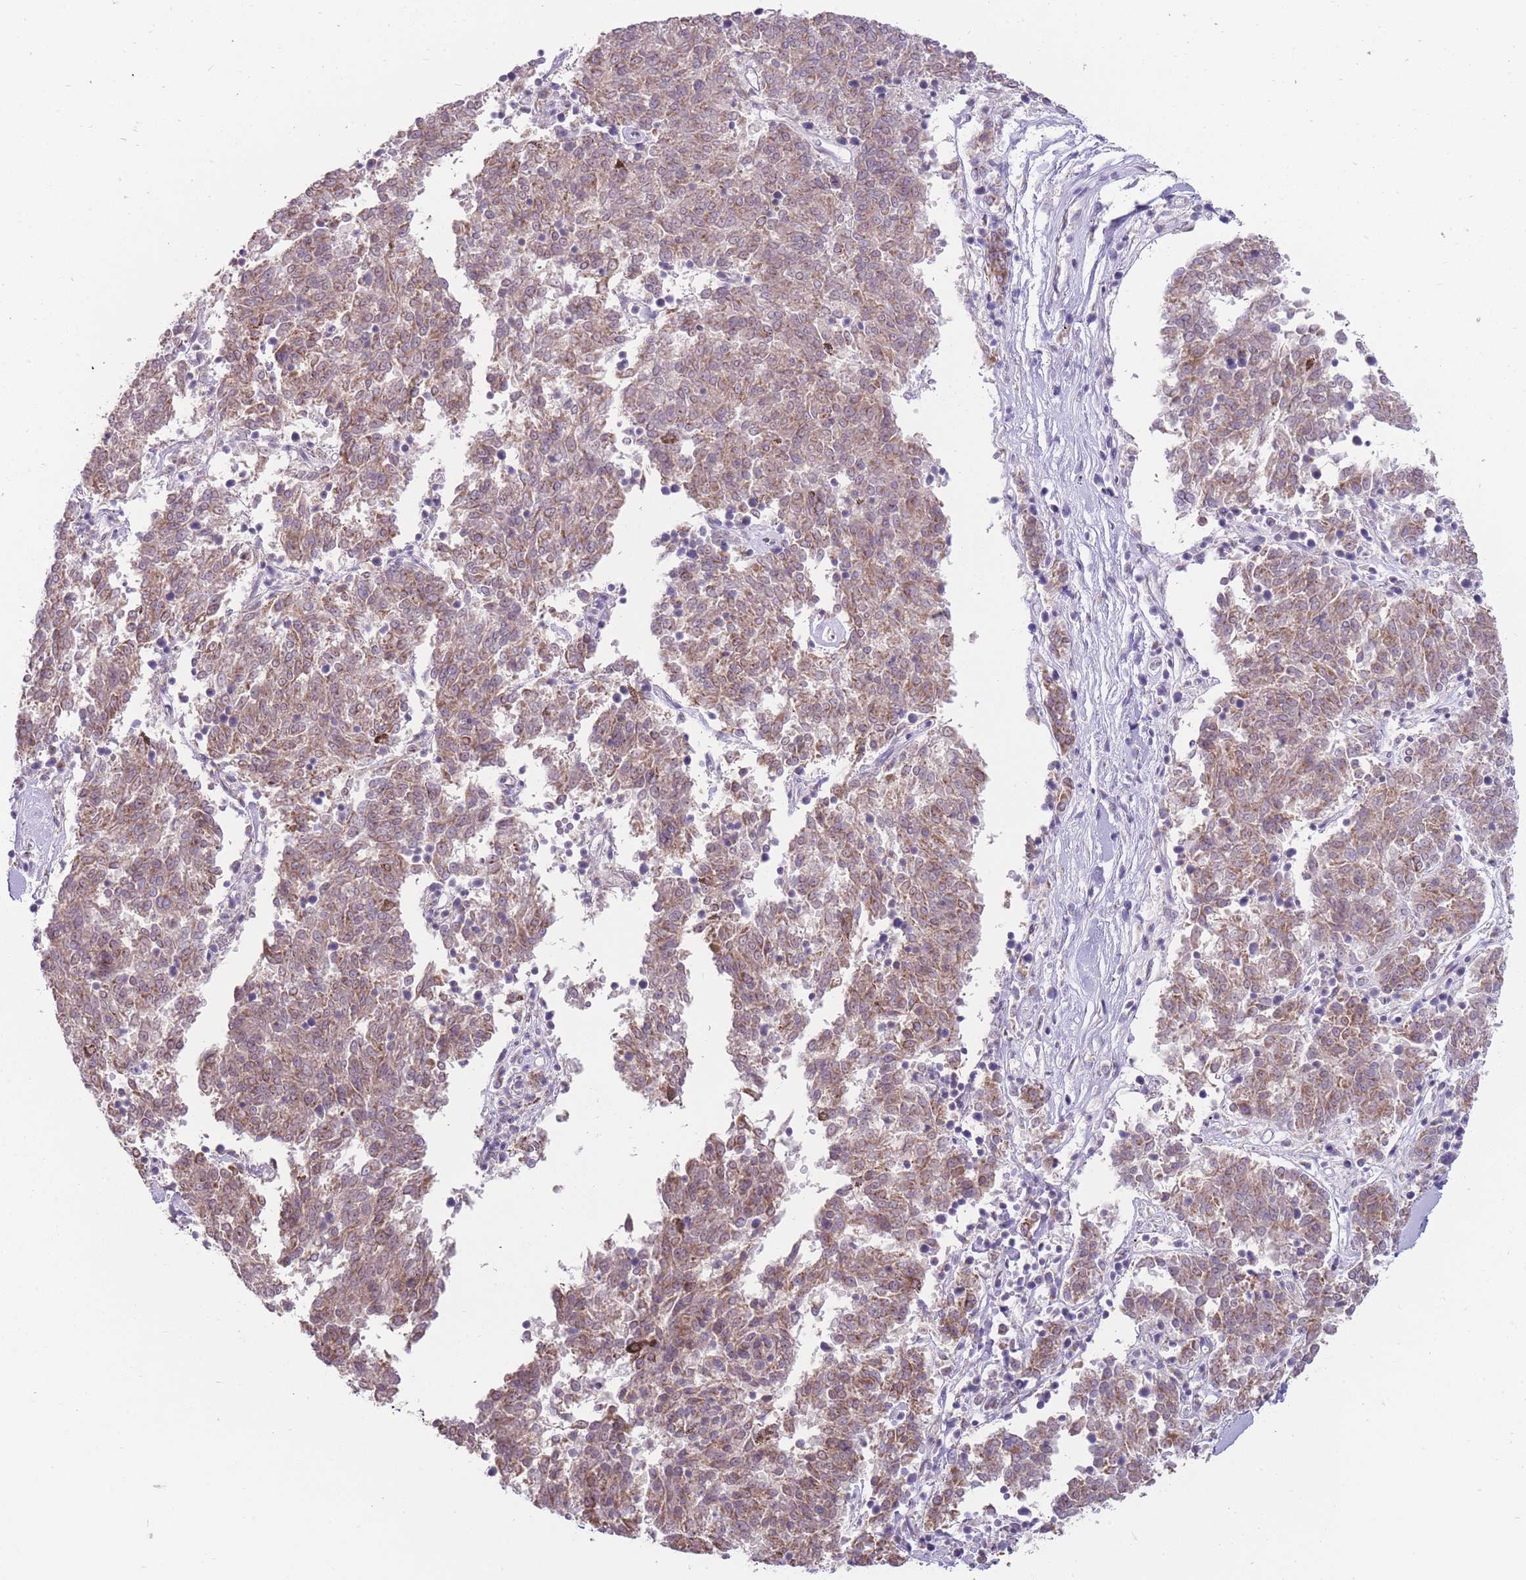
{"staining": {"intensity": "moderate", "quantity": "25%-75%", "location": "cytoplasmic/membranous"}, "tissue": "melanoma", "cell_type": "Tumor cells", "image_type": "cancer", "snomed": [{"axis": "morphology", "description": "Malignant melanoma, NOS"}, {"axis": "topography", "description": "Skin"}], "caption": "A photomicrograph showing moderate cytoplasmic/membranous expression in approximately 25%-75% of tumor cells in malignant melanoma, as visualized by brown immunohistochemical staining.", "gene": "NELL1", "patient": {"sex": "female", "age": 72}}